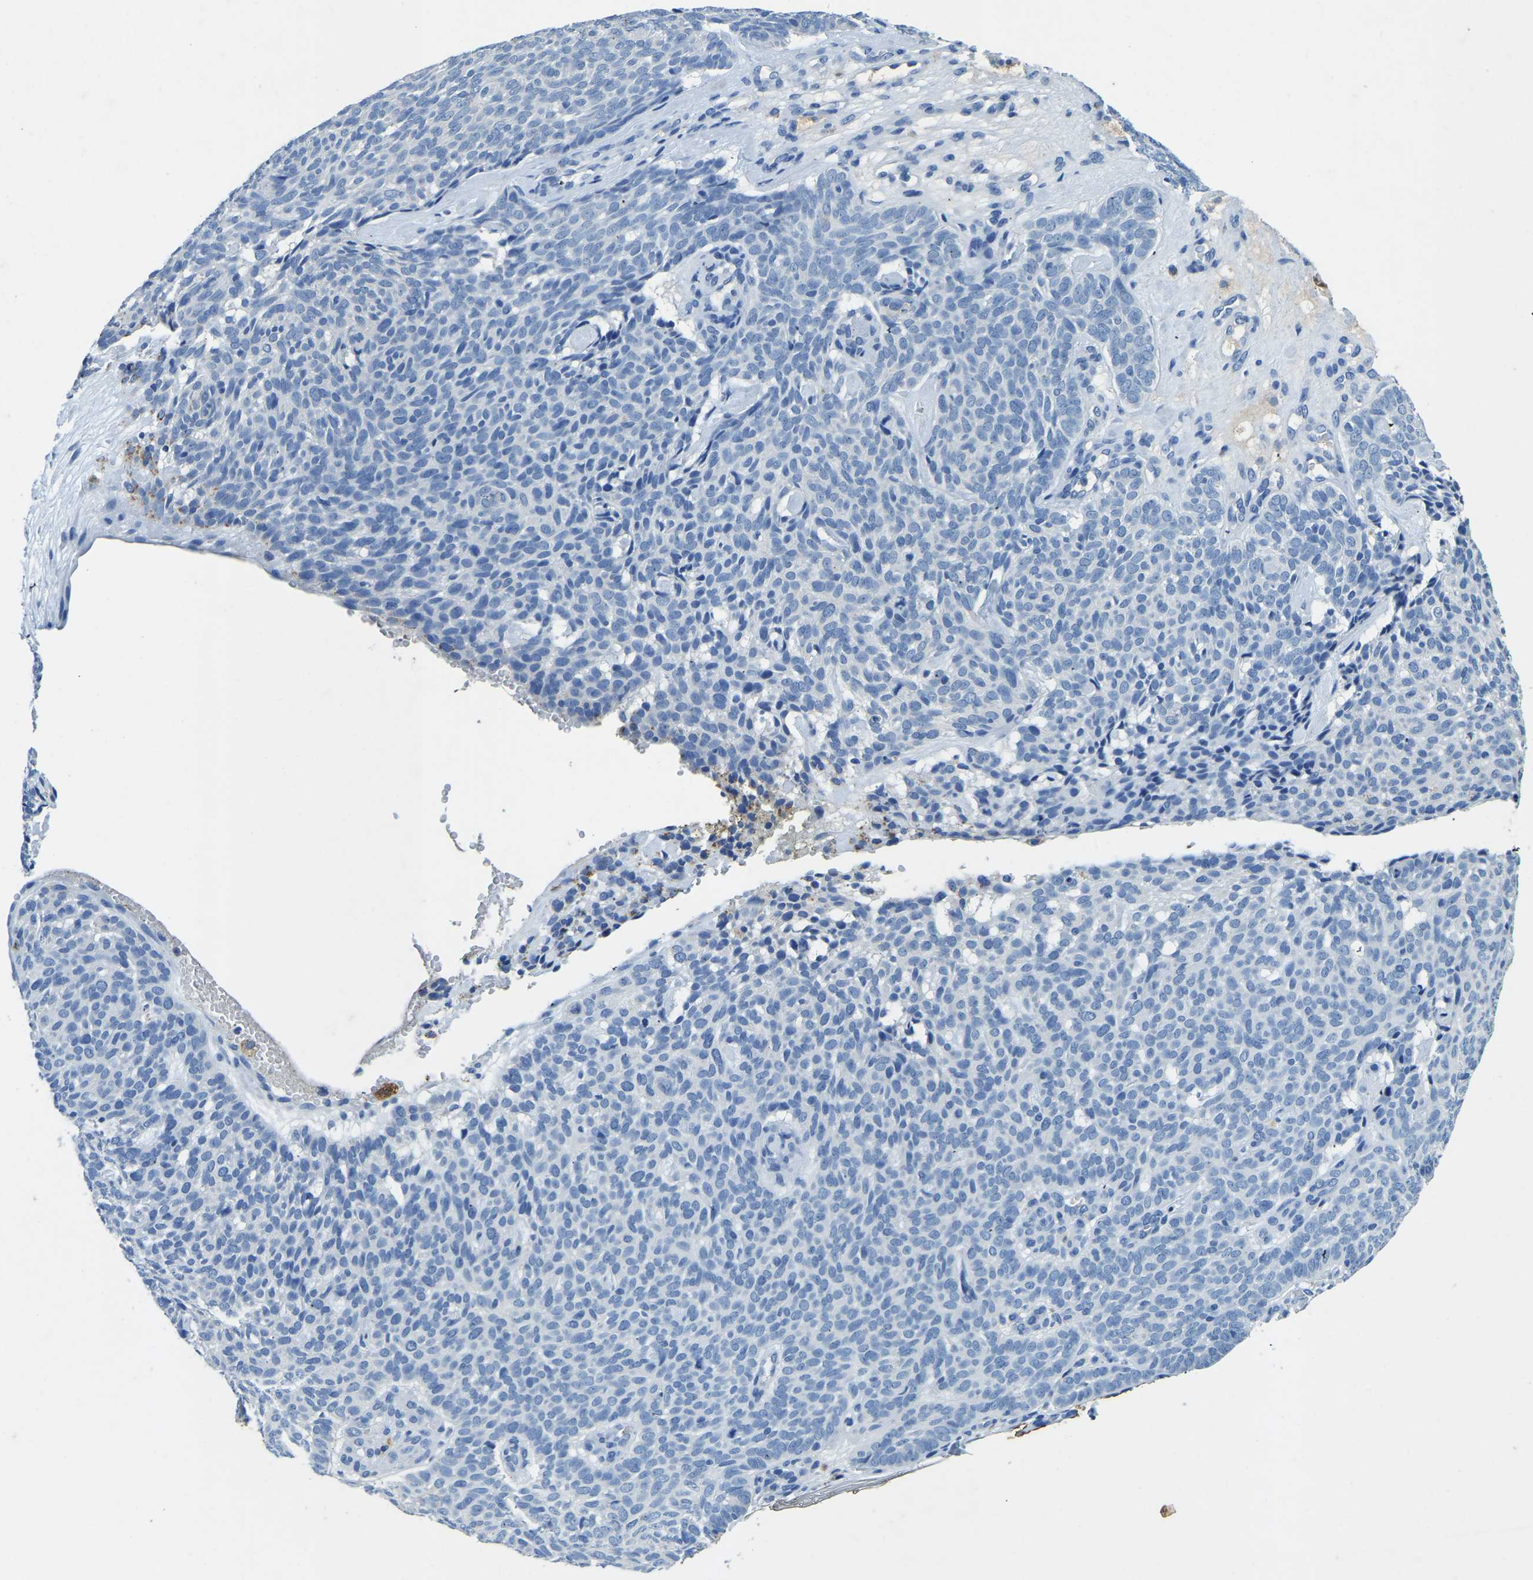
{"staining": {"intensity": "negative", "quantity": "none", "location": "none"}, "tissue": "skin cancer", "cell_type": "Tumor cells", "image_type": "cancer", "snomed": [{"axis": "morphology", "description": "Basal cell carcinoma"}, {"axis": "topography", "description": "Skin"}], "caption": "DAB (3,3'-diaminobenzidine) immunohistochemical staining of human basal cell carcinoma (skin) demonstrates no significant staining in tumor cells.", "gene": "UBN2", "patient": {"sex": "male", "age": 61}}